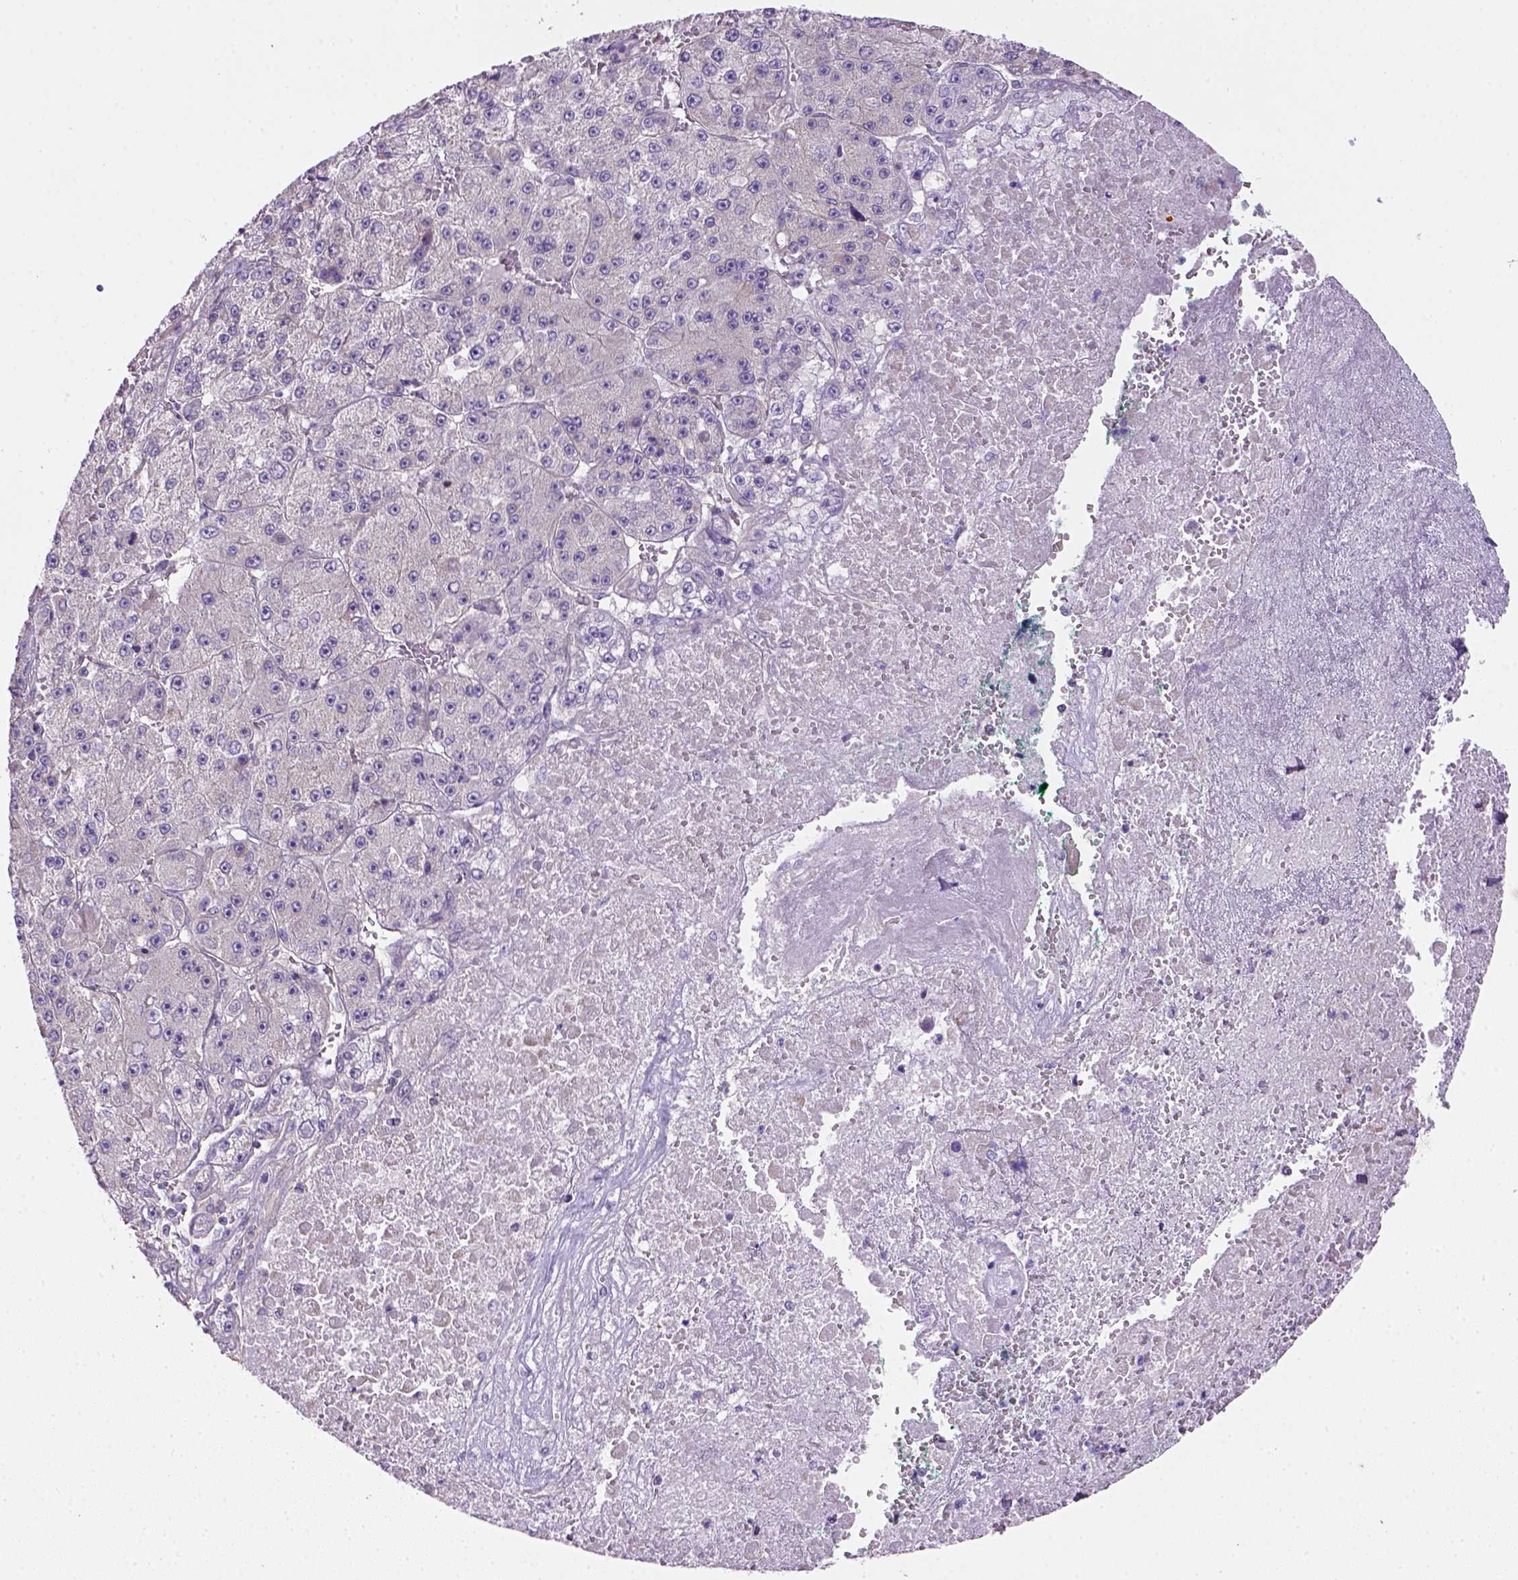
{"staining": {"intensity": "negative", "quantity": "none", "location": "none"}, "tissue": "liver cancer", "cell_type": "Tumor cells", "image_type": "cancer", "snomed": [{"axis": "morphology", "description": "Carcinoma, Hepatocellular, NOS"}, {"axis": "topography", "description": "Liver"}], "caption": "This is a photomicrograph of immunohistochemistry (IHC) staining of liver hepatocellular carcinoma, which shows no expression in tumor cells.", "gene": "HTRA1", "patient": {"sex": "female", "age": 73}}